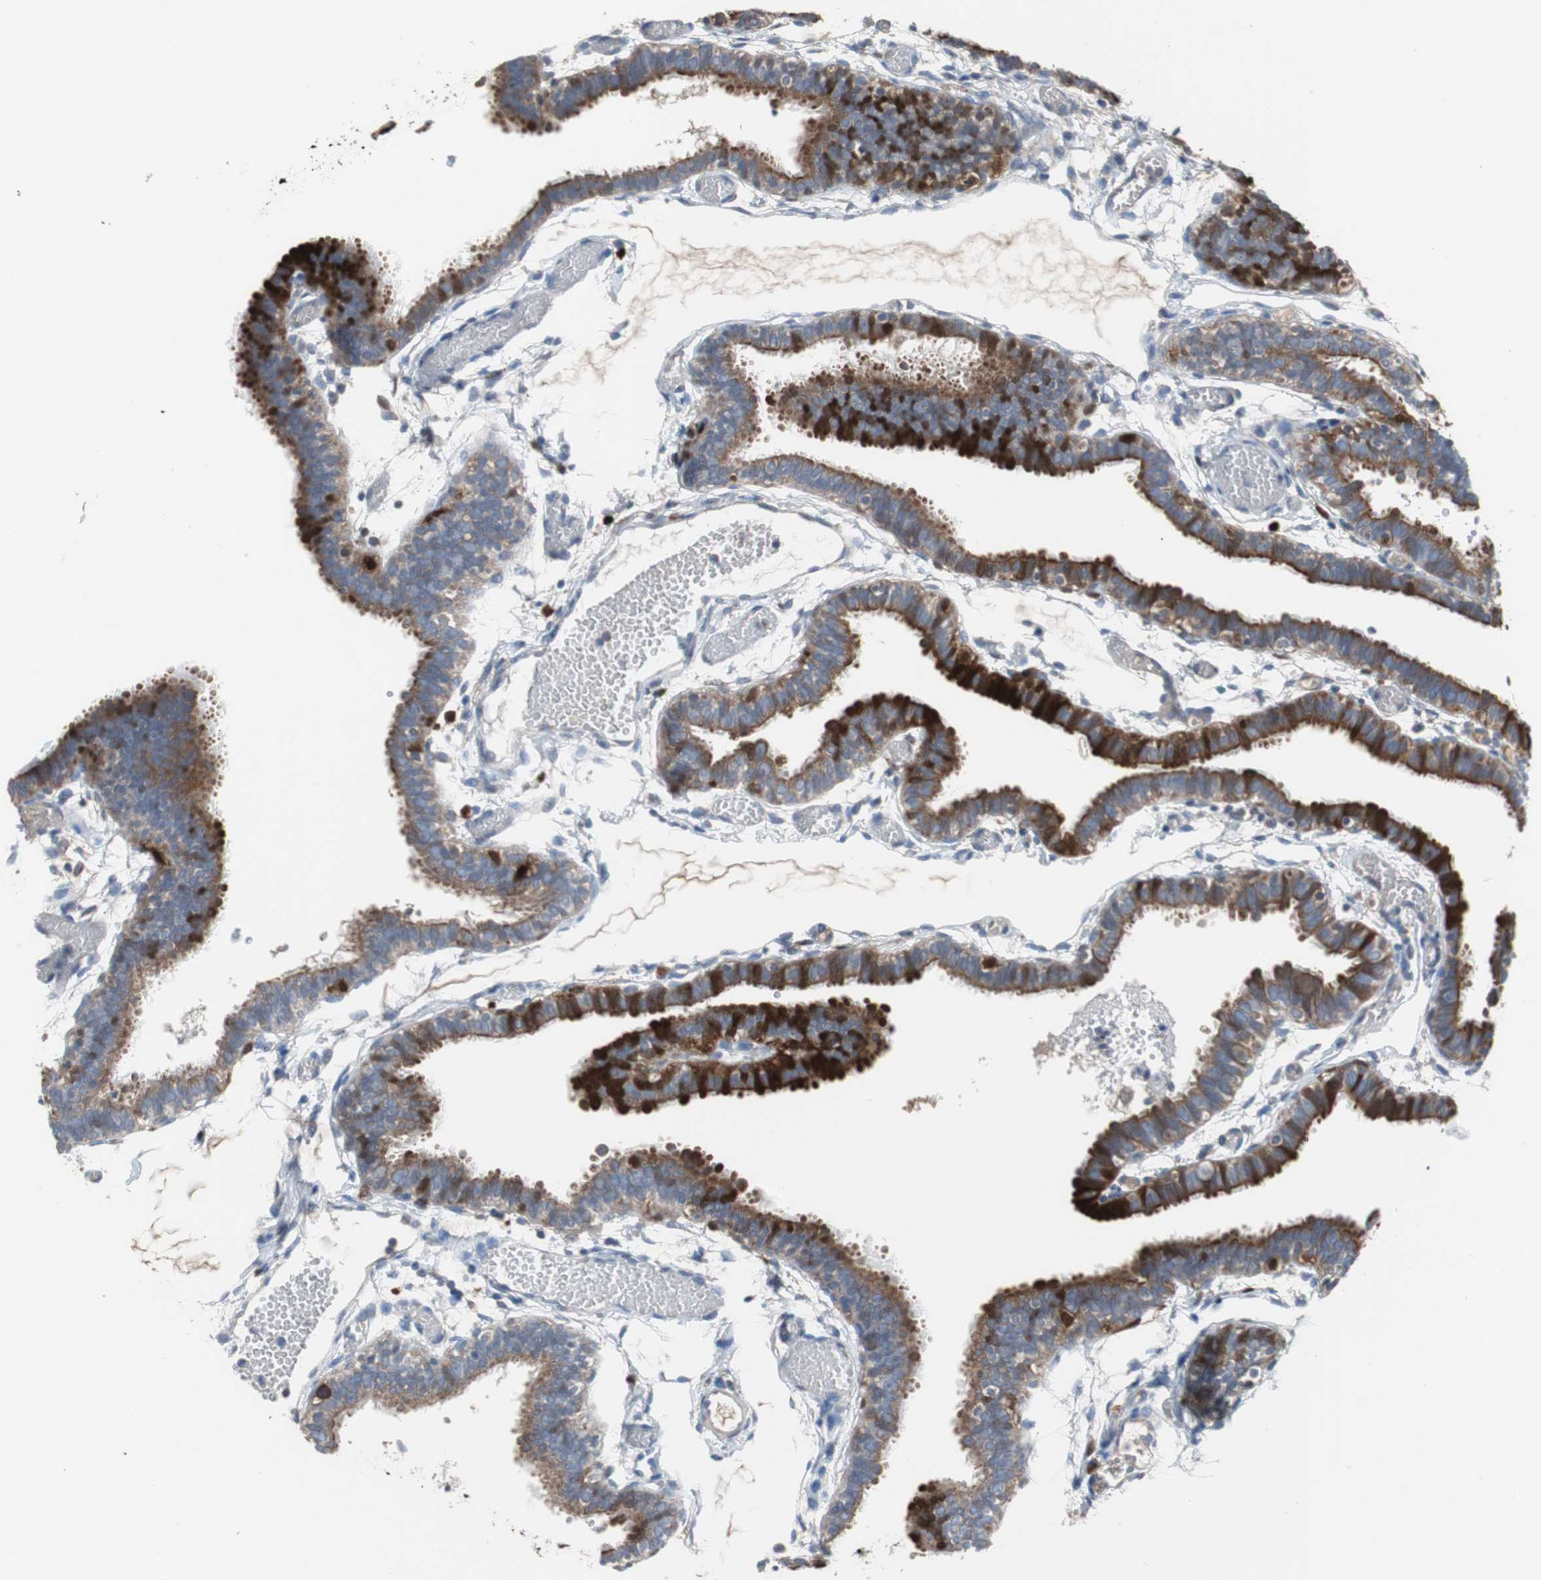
{"staining": {"intensity": "strong", "quantity": ">75%", "location": "cytoplasmic/membranous"}, "tissue": "fallopian tube", "cell_type": "Glandular cells", "image_type": "normal", "snomed": [{"axis": "morphology", "description": "Normal tissue, NOS"}, {"axis": "topography", "description": "Fallopian tube"}], "caption": "Immunohistochemical staining of normal fallopian tube shows strong cytoplasmic/membranous protein expression in about >75% of glandular cells. (brown staining indicates protein expression, while blue staining denotes nuclei).", "gene": "CALB2", "patient": {"sex": "female", "age": 29}}